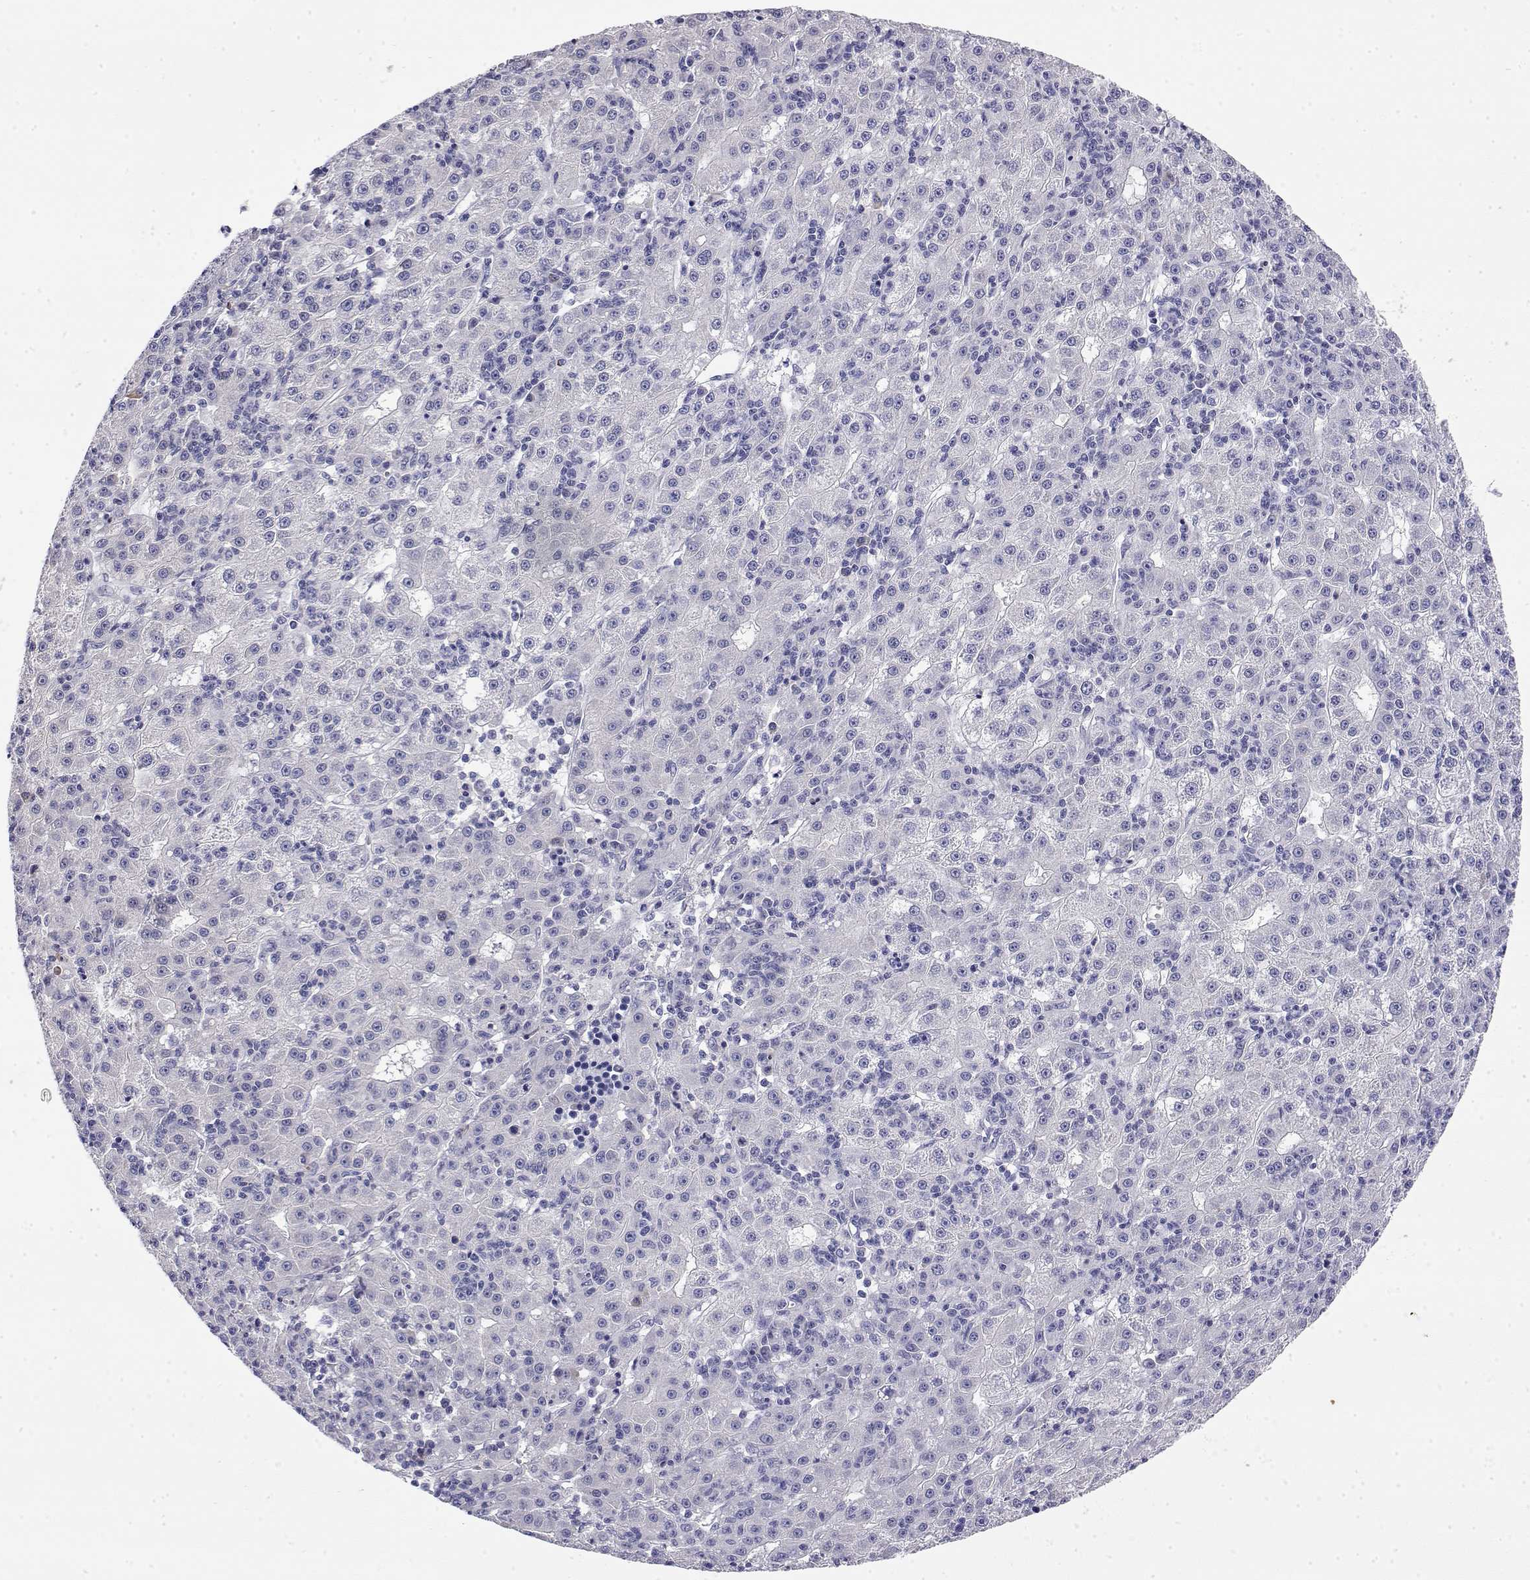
{"staining": {"intensity": "negative", "quantity": "none", "location": "none"}, "tissue": "liver cancer", "cell_type": "Tumor cells", "image_type": "cancer", "snomed": [{"axis": "morphology", "description": "Carcinoma, Hepatocellular, NOS"}, {"axis": "topography", "description": "Liver"}], "caption": "This is a histopathology image of immunohistochemistry (IHC) staining of liver hepatocellular carcinoma, which shows no expression in tumor cells.", "gene": "LY6D", "patient": {"sex": "male", "age": 76}}